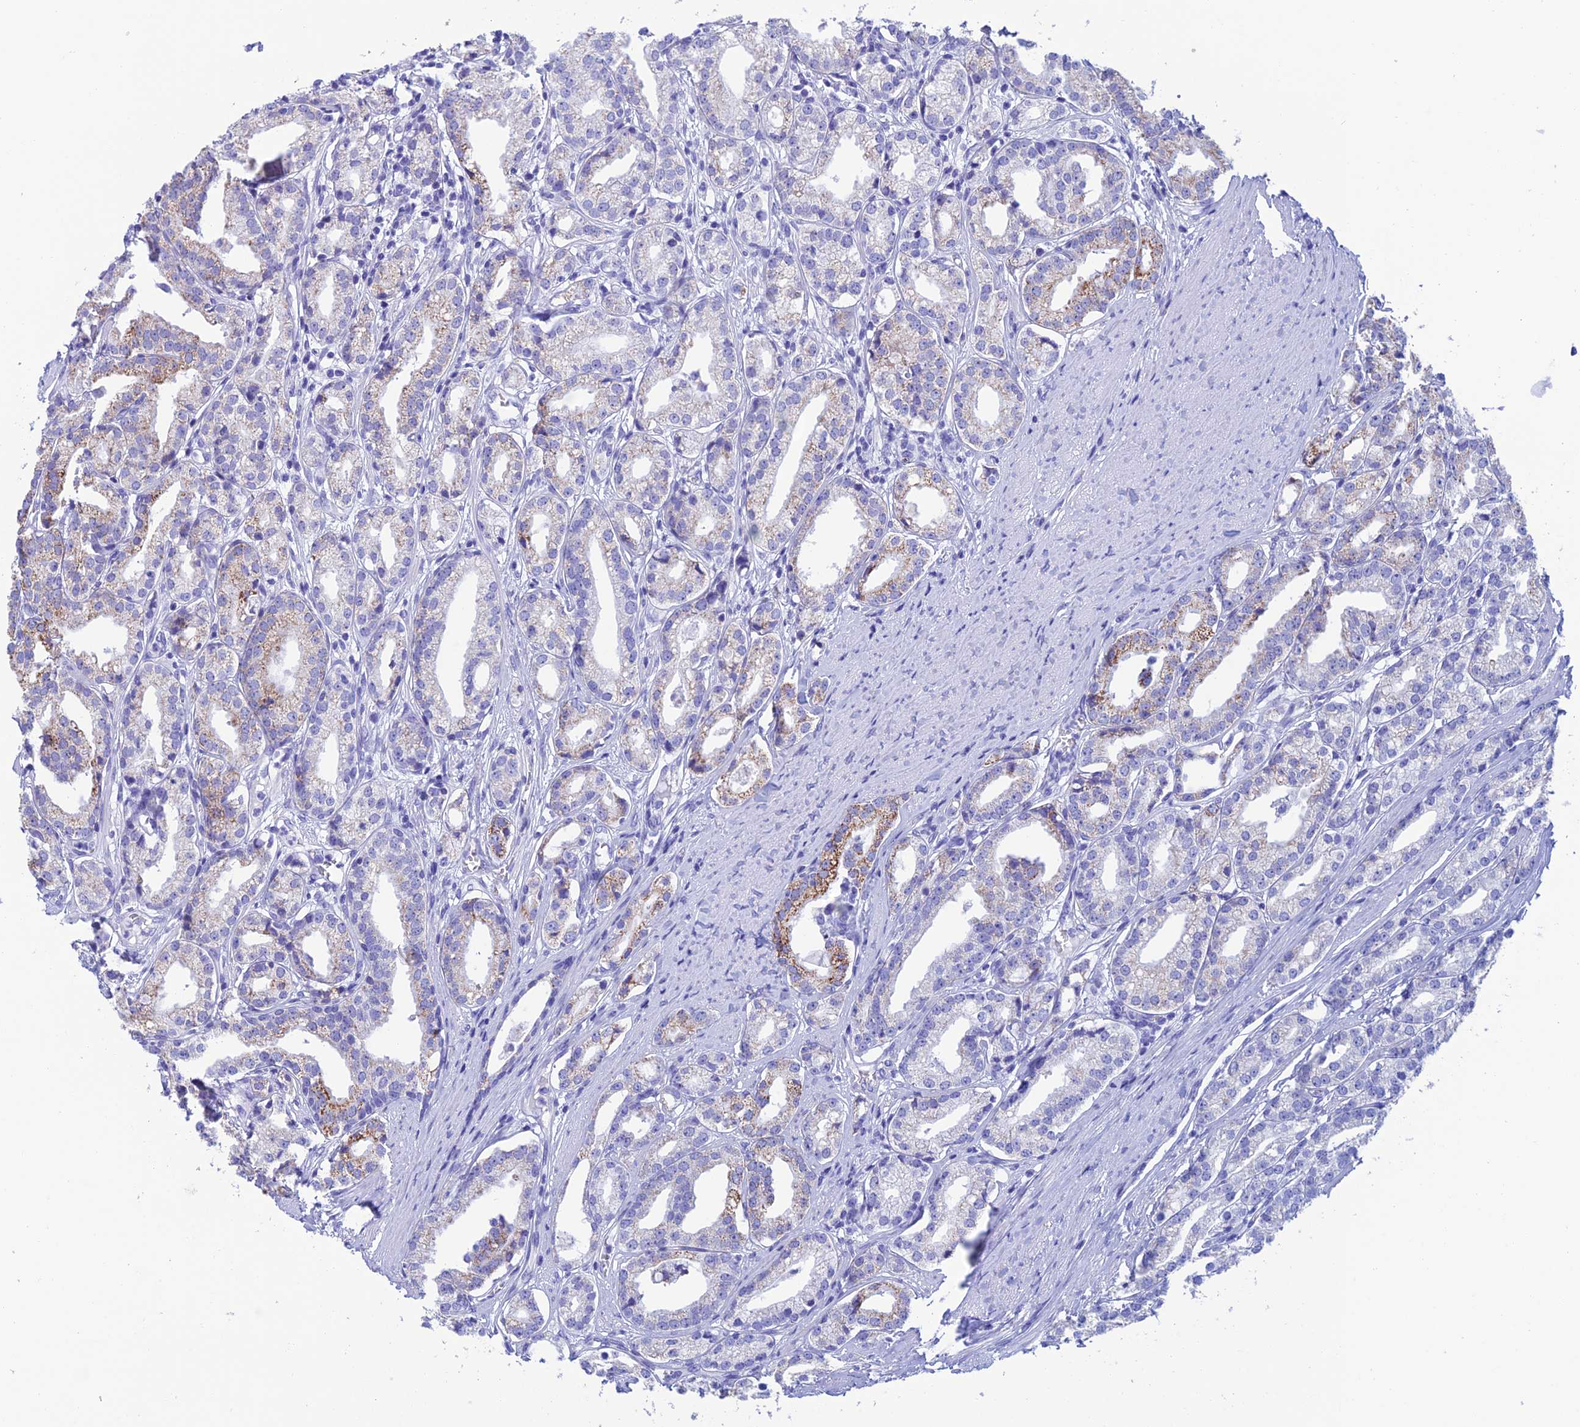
{"staining": {"intensity": "moderate", "quantity": "25%-75%", "location": "cytoplasmic/membranous"}, "tissue": "prostate cancer", "cell_type": "Tumor cells", "image_type": "cancer", "snomed": [{"axis": "morphology", "description": "Adenocarcinoma, High grade"}, {"axis": "topography", "description": "Prostate"}], "caption": "Protein staining shows moderate cytoplasmic/membranous staining in approximately 25%-75% of tumor cells in prostate high-grade adenocarcinoma.", "gene": "NXPE4", "patient": {"sex": "male", "age": 69}}